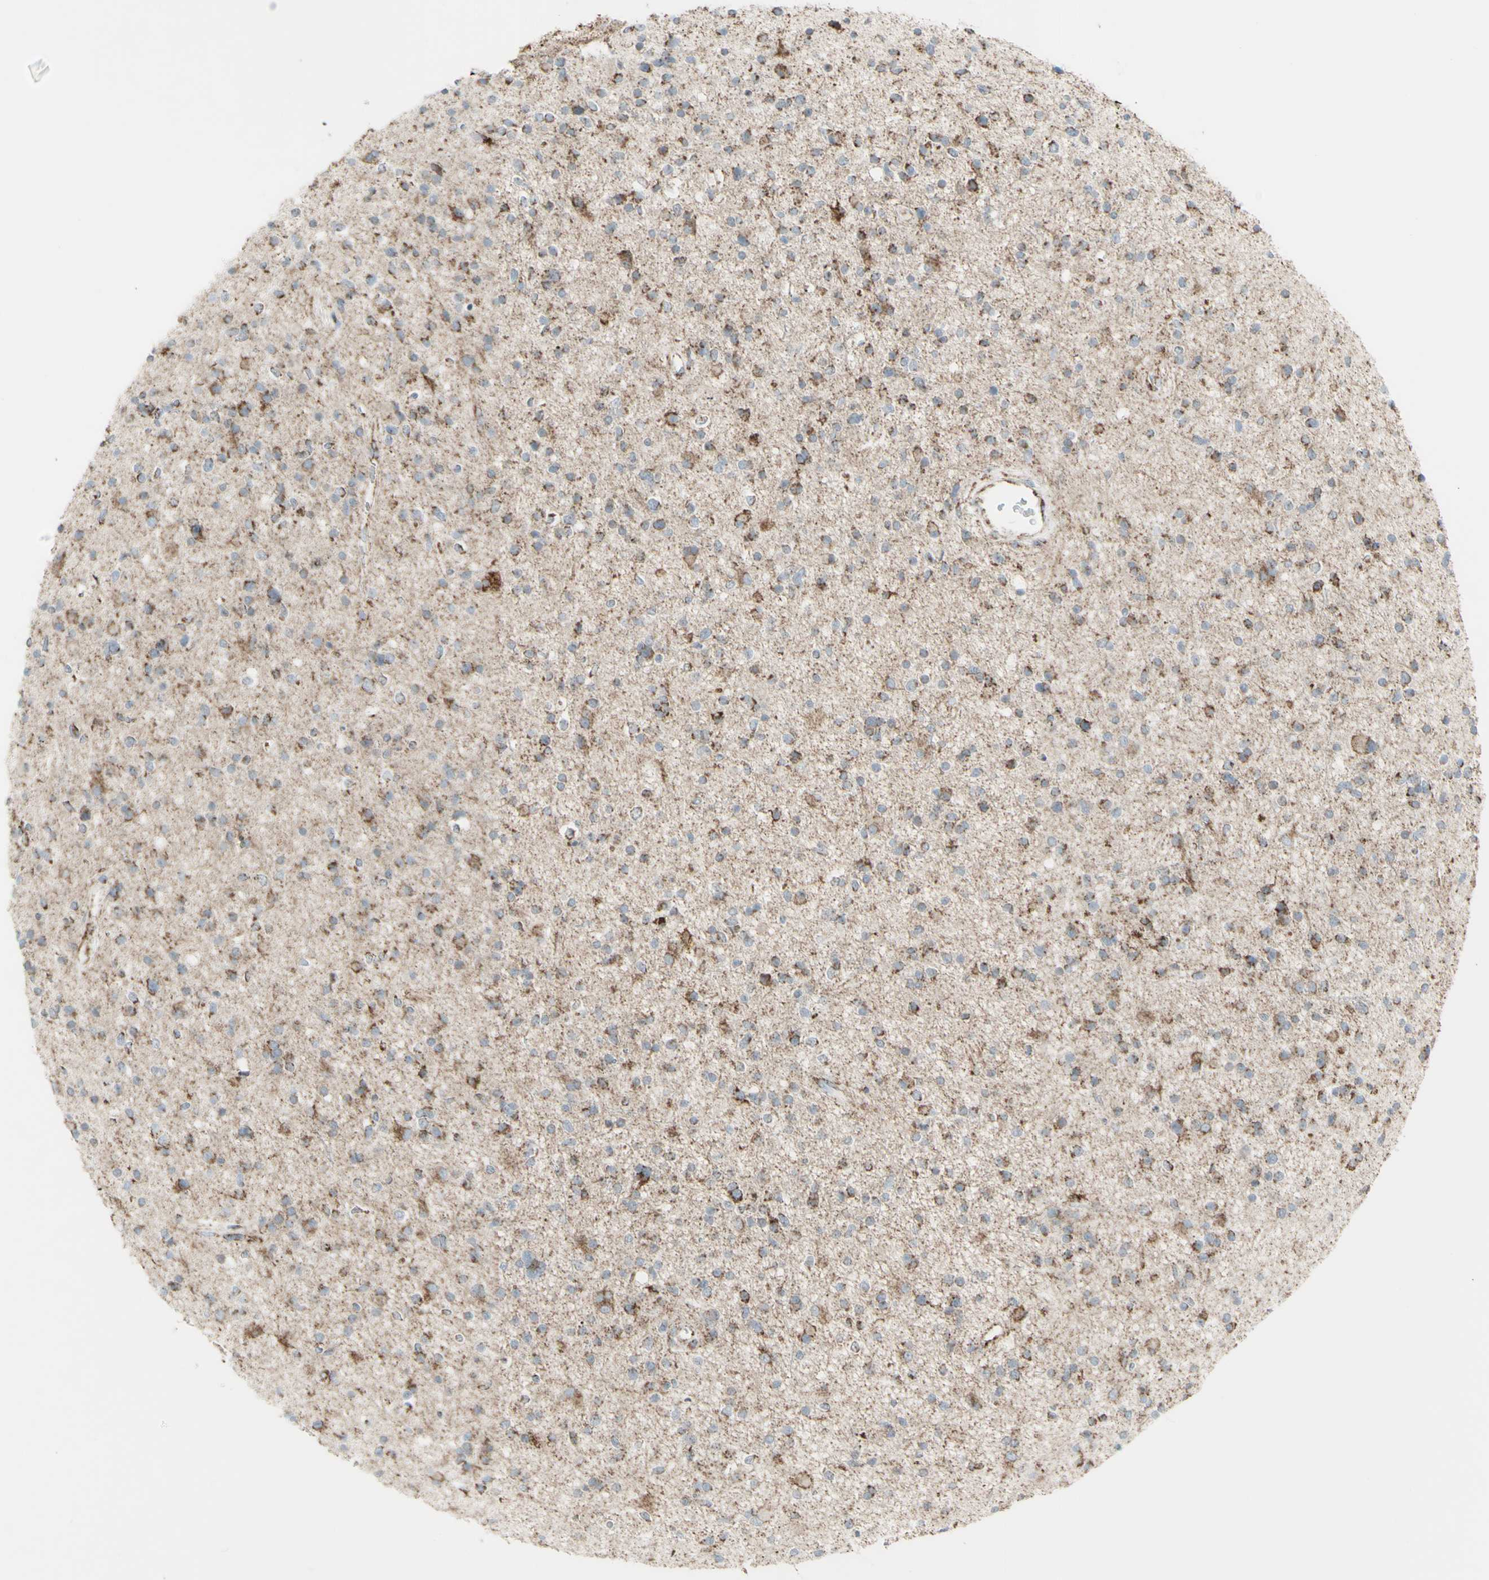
{"staining": {"intensity": "moderate", "quantity": "25%-75%", "location": "cytoplasmic/membranous"}, "tissue": "glioma", "cell_type": "Tumor cells", "image_type": "cancer", "snomed": [{"axis": "morphology", "description": "Glioma, malignant, High grade"}, {"axis": "topography", "description": "Brain"}], "caption": "Protein positivity by immunohistochemistry (IHC) exhibits moderate cytoplasmic/membranous expression in approximately 25%-75% of tumor cells in high-grade glioma (malignant). The staining was performed using DAB to visualize the protein expression in brown, while the nuclei were stained in blue with hematoxylin (Magnification: 20x).", "gene": "PLGRKT", "patient": {"sex": "male", "age": 33}}